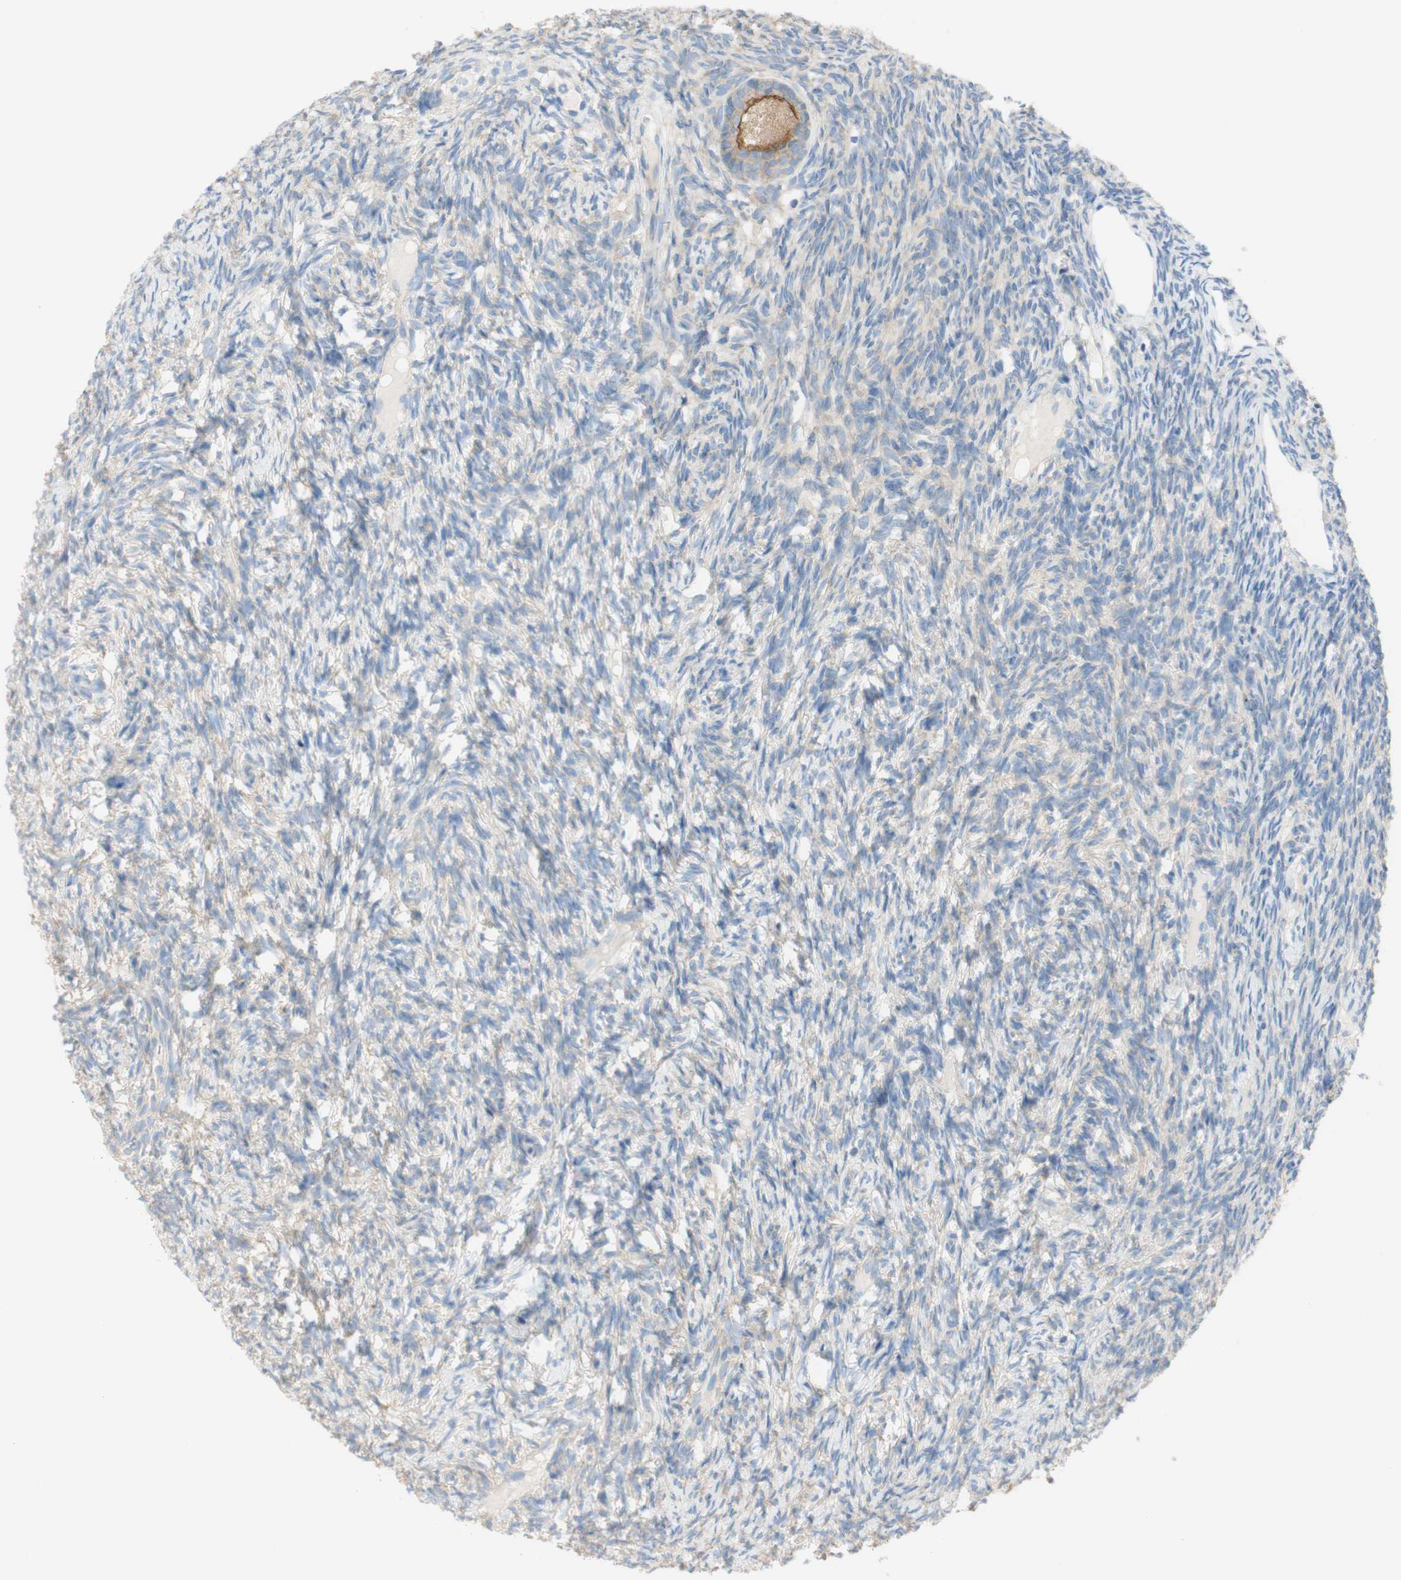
{"staining": {"intensity": "moderate", "quantity": ">75%", "location": "cytoplasmic/membranous"}, "tissue": "ovary", "cell_type": "Follicle cells", "image_type": "normal", "snomed": [{"axis": "morphology", "description": "Normal tissue, NOS"}, {"axis": "topography", "description": "Ovary"}], "caption": "Immunohistochemical staining of normal human ovary demonstrates moderate cytoplasmic/membranous protein staining in approximately >75% of follicle cells.", "gene": "ATP2B1", "patient": {"sex": "female", "age": 33}}